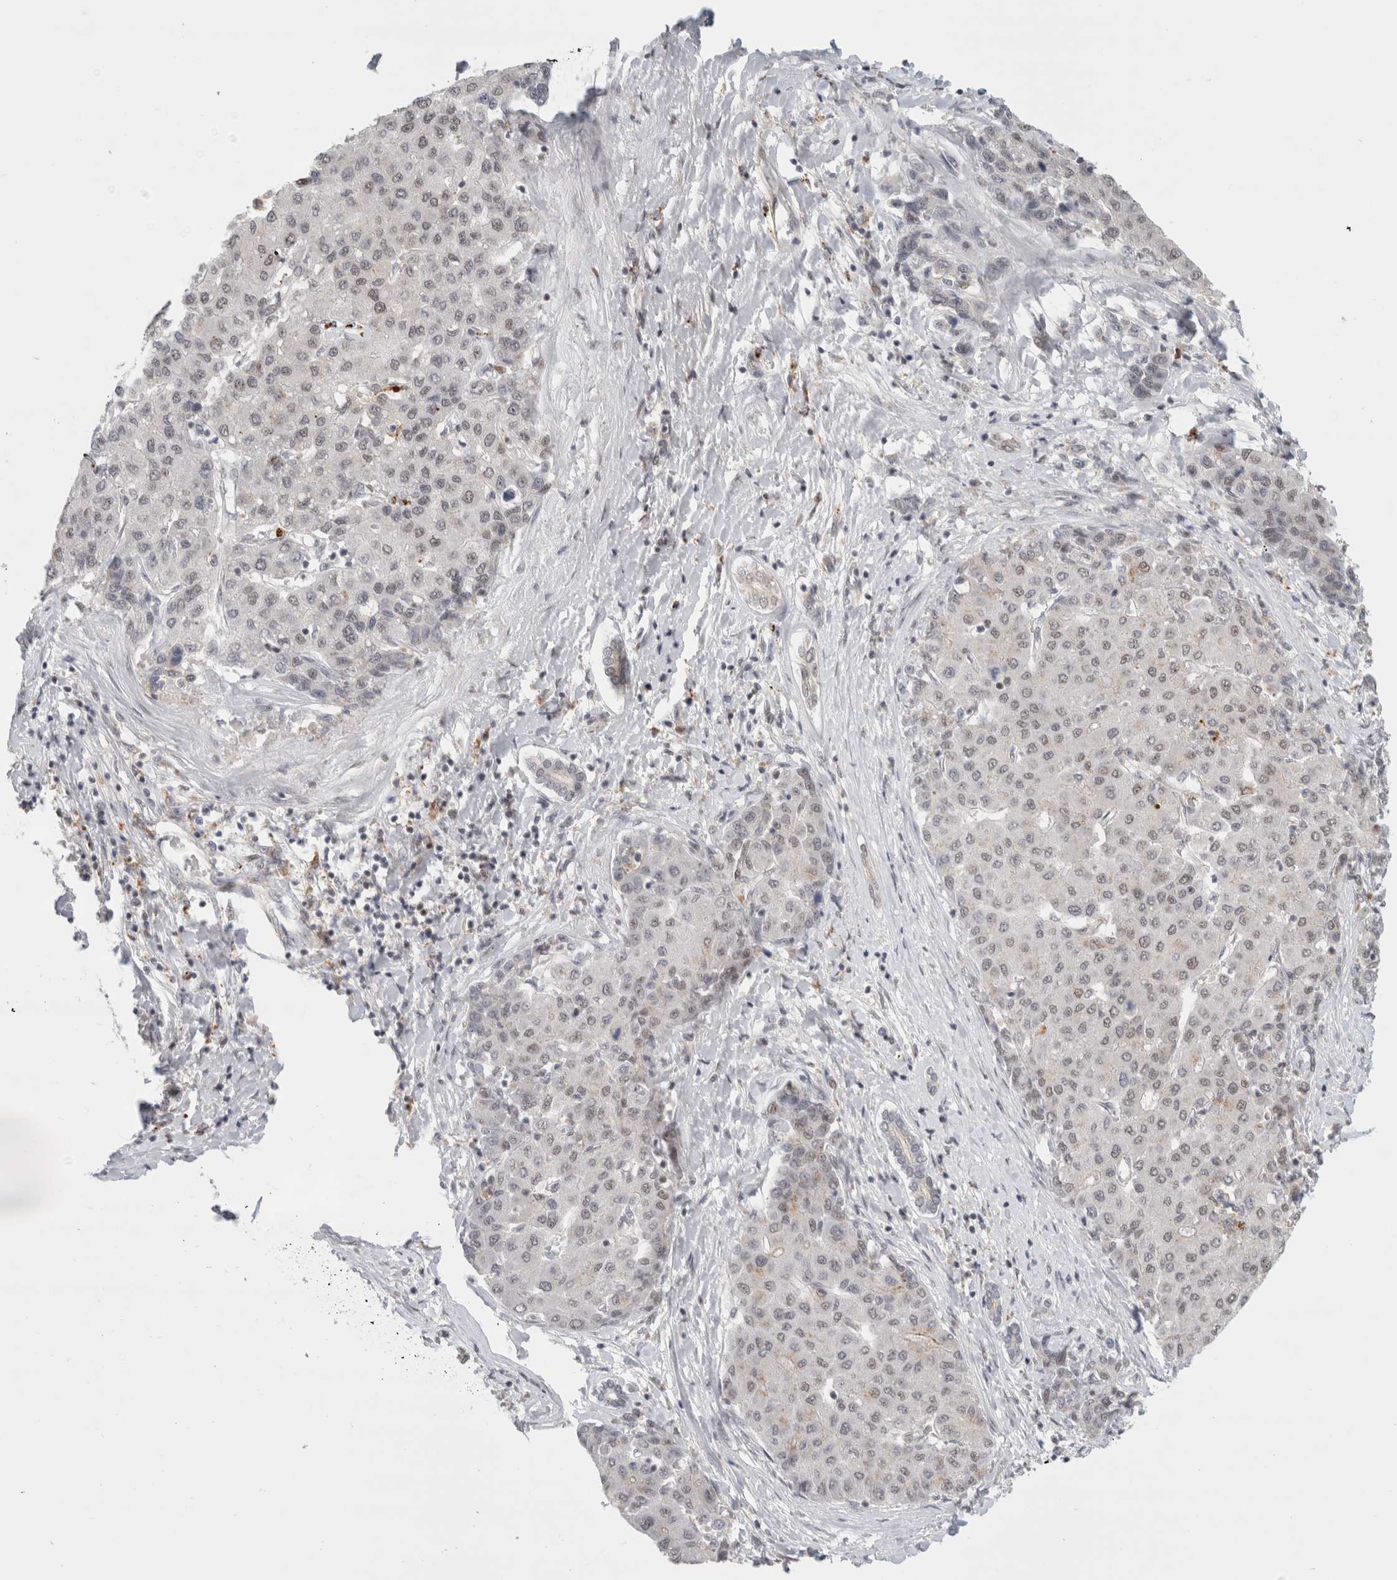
{"staining": {"intensity": "weak", "quantity": "<25%", "location": "nuclear"}, "tissue": "liver cancer", "cell_type": "Tumor cells", "image_type": "cancer", "snomed": [{"axis": "morphology", "description": "Carcinoma, Hepatocellular, NOS"}, {"axis": "topography", "description": "Liver"}], "caption": "A photomicrograph of hepatocellular carcinoma (liver) stained for a protein displays no brown staining in tumor cells.", "gene": "SENP6", "patient": {"sex": "male", "age": 65}}